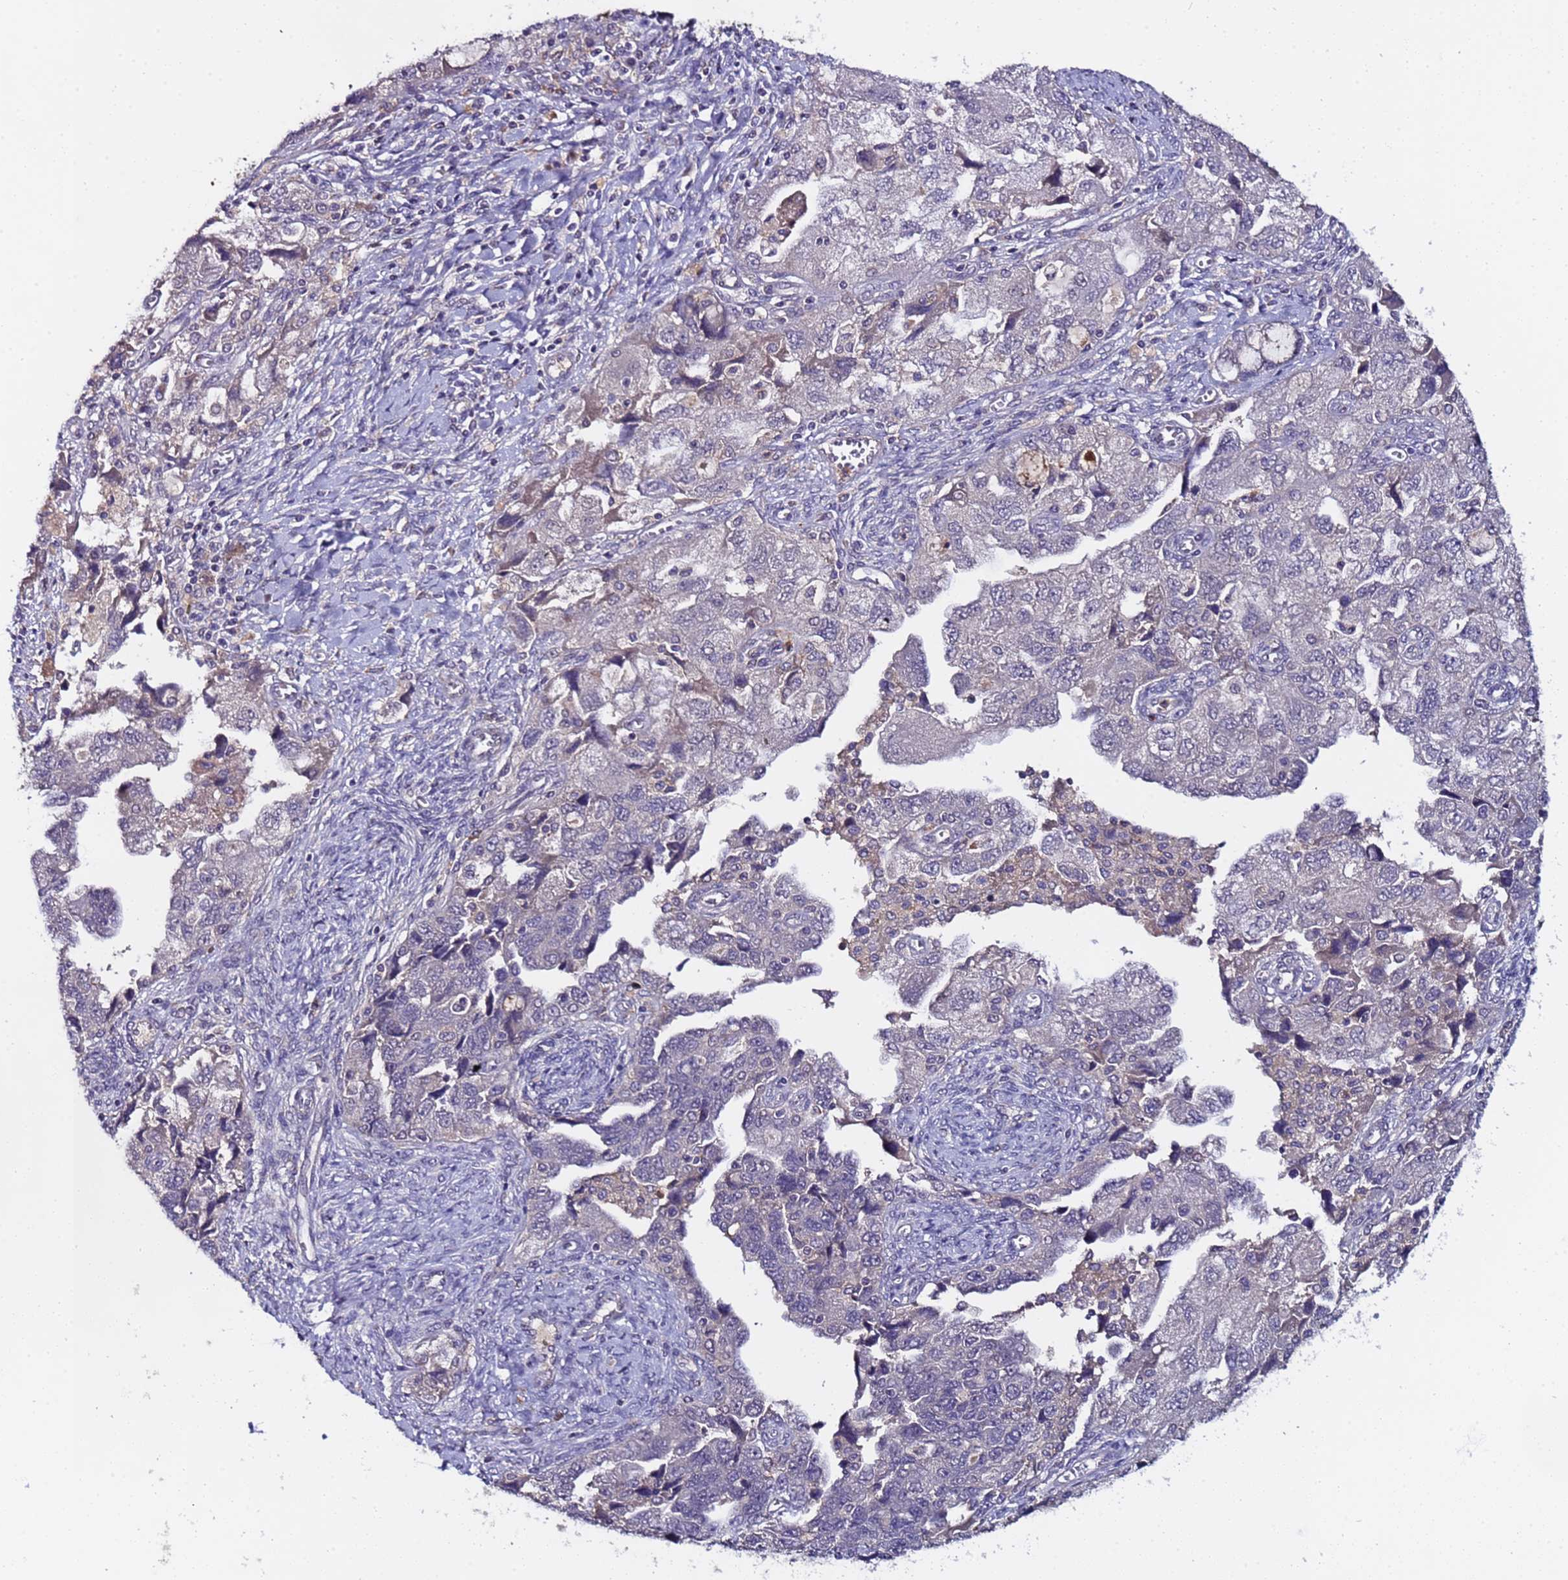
{"staining": {"intensity": "negative", "quantity": "none", "location": "none"}, "tissue": "ovarian cancer", "cell_type": "Tumor cells", "image_type": "cancer", "snomed": [{"axis": "morphology", "description": "Carcinoma, NOS"}, {"axis": "morphology", "description": "Cystadenocarcinoma, serous, NOS"}, {"axis": "topography", "description": "Ovary"}], "caption": "Ovarian carcinoma was stained to show a protein in brown. There is no significant staining in tumor cells. The staining was performed using DAB (3,3'-diaminobenzidine) to visualize the protein expression in brown, while the nuclei were stained in blue with hematoxylin (Magnification: 20x).", "gene": "ZNF248", "patient": {"sex": "female", "age": 69}}